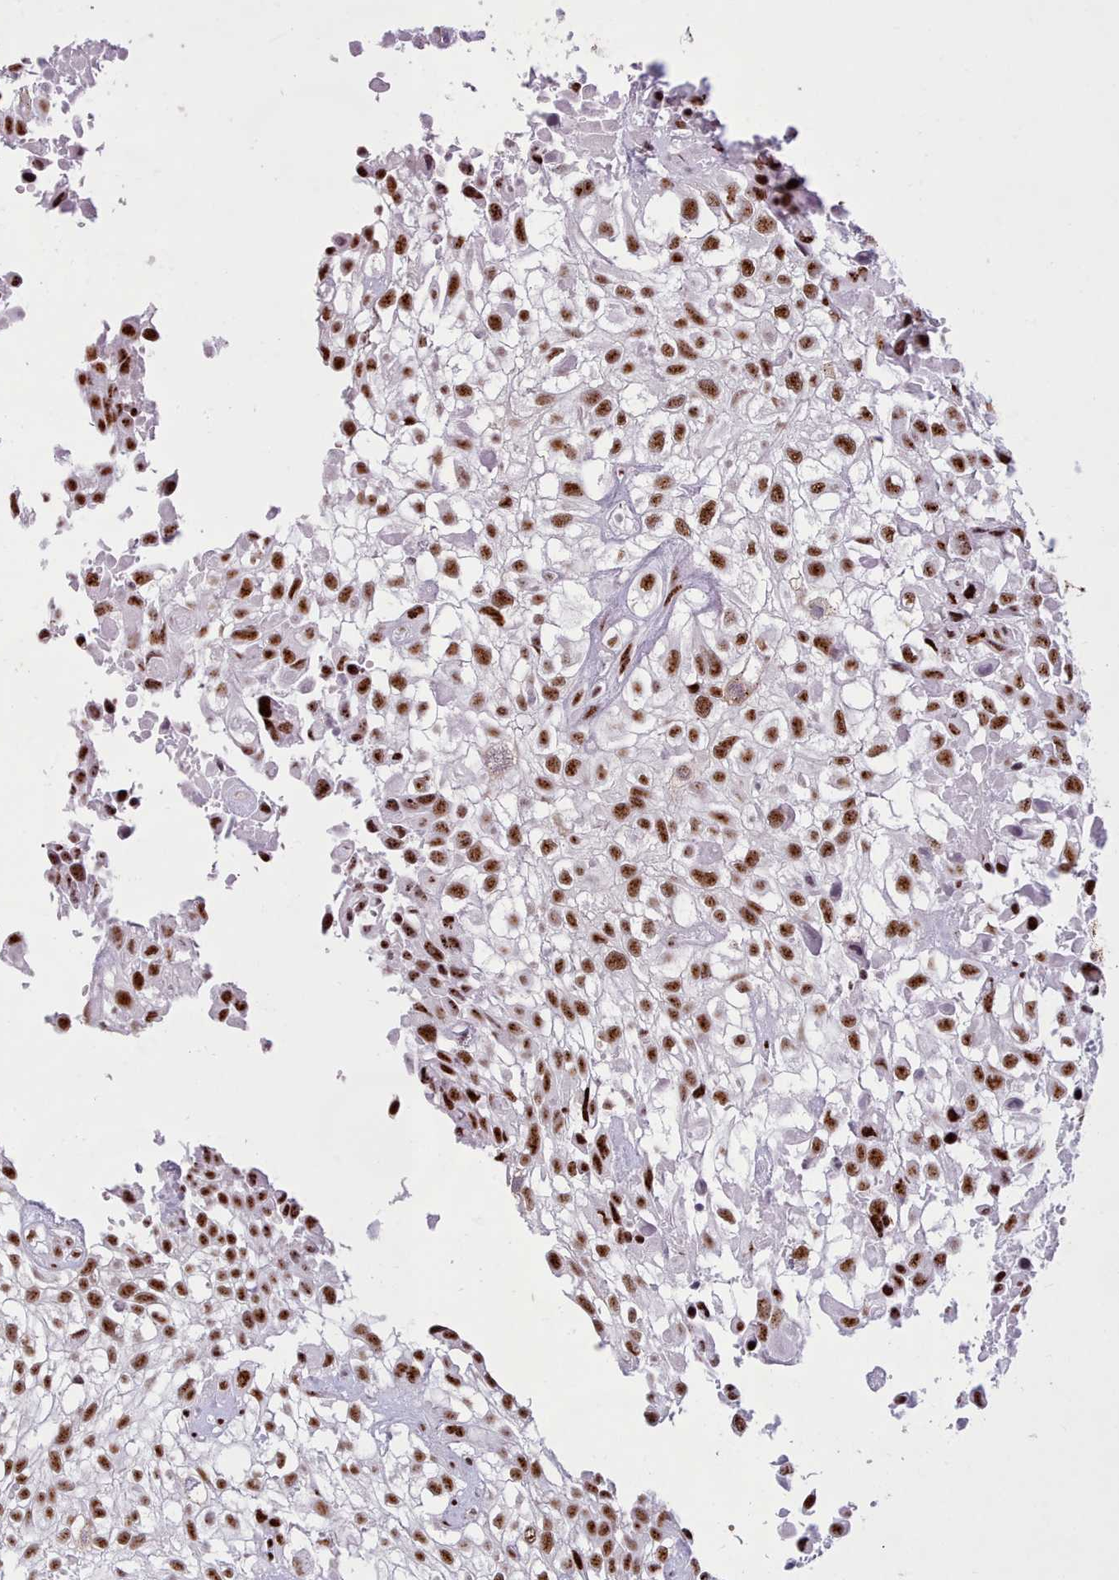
{"staining": {"intensity": "strong", "quantity": ">75%", "location": "nuclear"}, "tissue": "urothelial cancer", "cell_type": "Tumor cells", "image_type": "cancer", "snomed": [{"axis": "morphology", "description": "Urothelial carcinoma, High grade"}, {"axis": "topography", "description": "Urinary bladder"}], "caption": "A high amount of strong nuclear positivity is present in about >75% of tumor cells in urothelial carcinoma (high-grade) tissue.", "gene": "TMEM35B", "patient": {"sex": "male", "age": 56}}